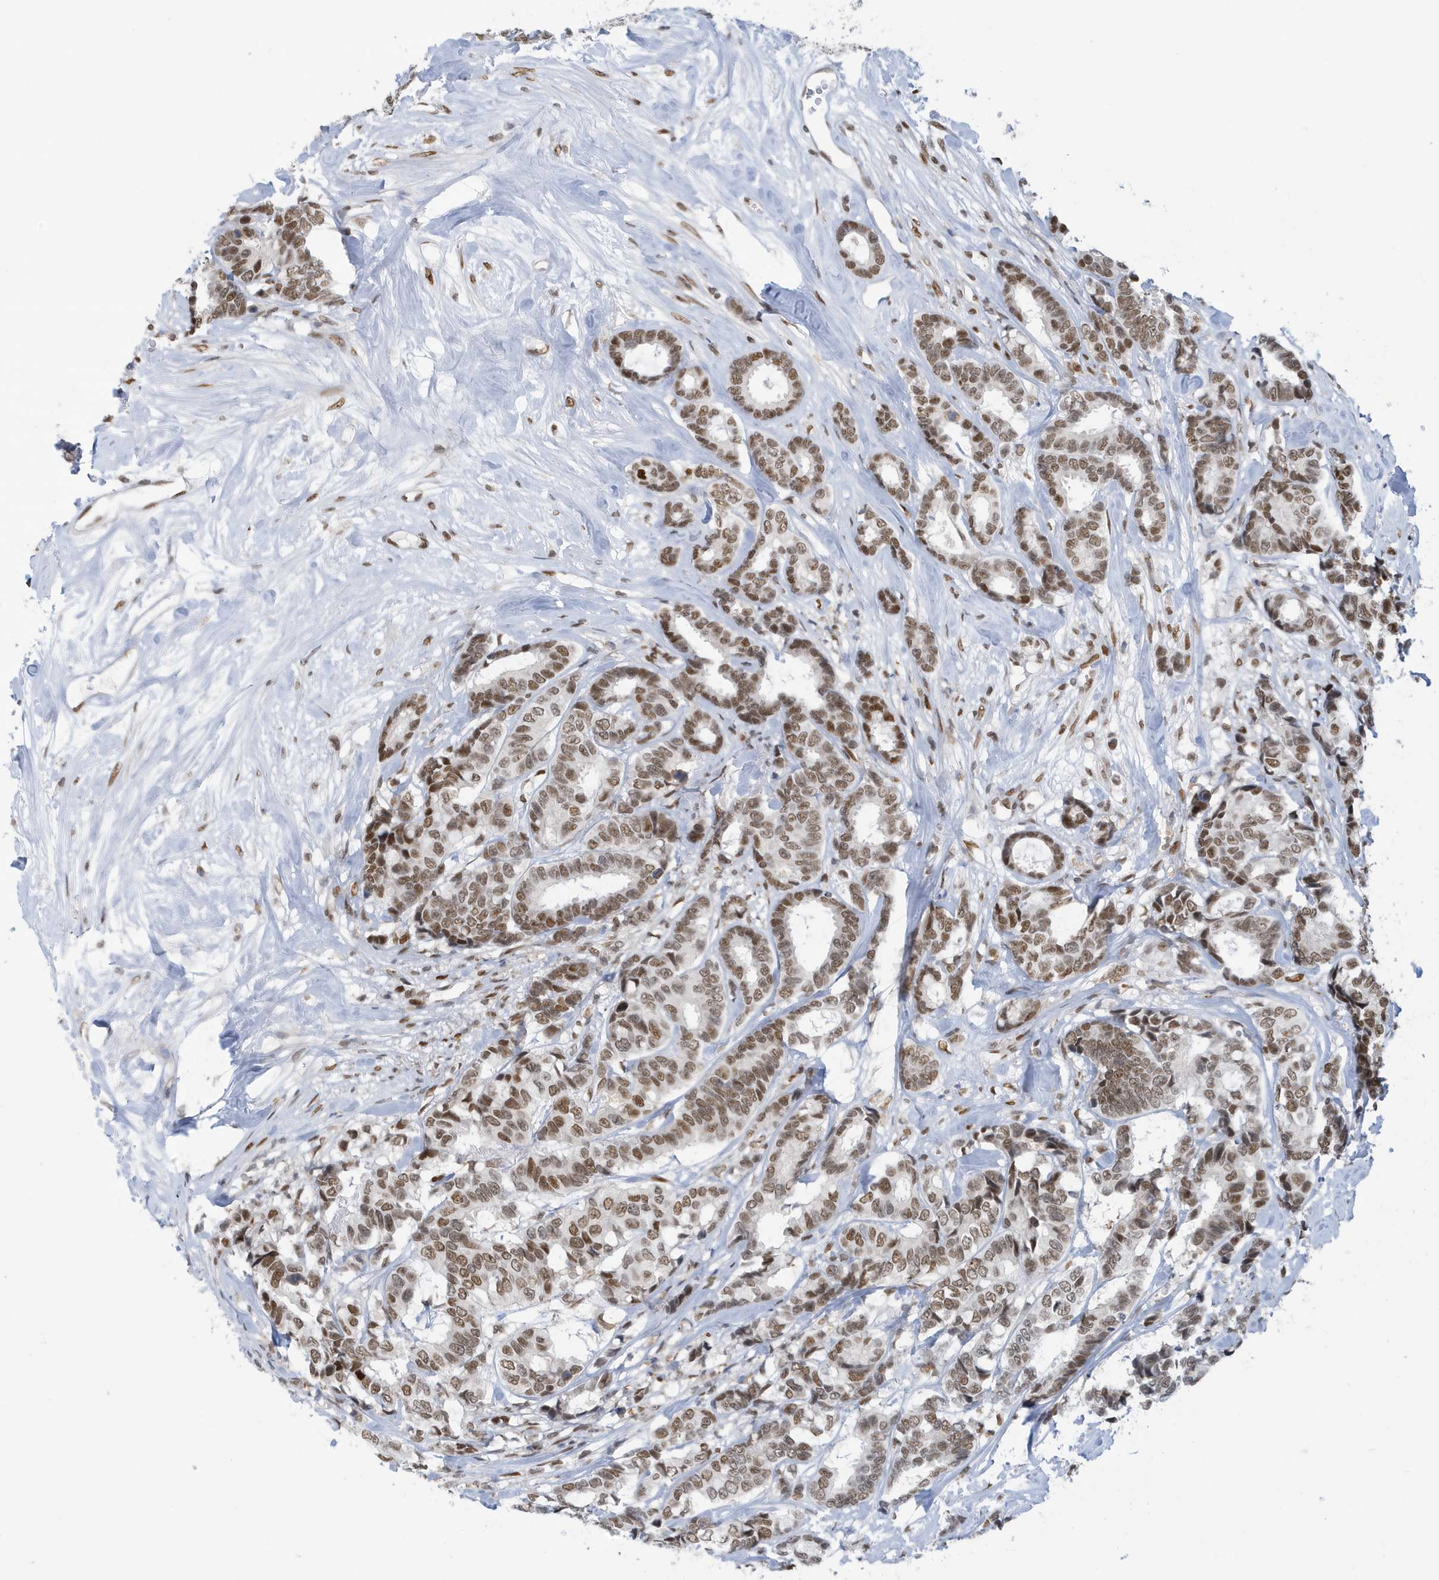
{"staining": {"intensity": "moderate", "quantity": ">75%", "location": "nuclear"}, "tissue": "breast cancer", "cell_type": "Tumor cells", "image_type": "cancer", "snomed": [{"axis": "morphology", "description": "Duct carcinoma"}, {"axis": "topography", "description": "Breast"}], "caption": "A photomicrograph of human breast cancer stained for a protein demonstrates moderate nuclear brown staining in tumor cells.", "gene": "PCYT1A", "patient": {"sex": "female", "age": 87}}